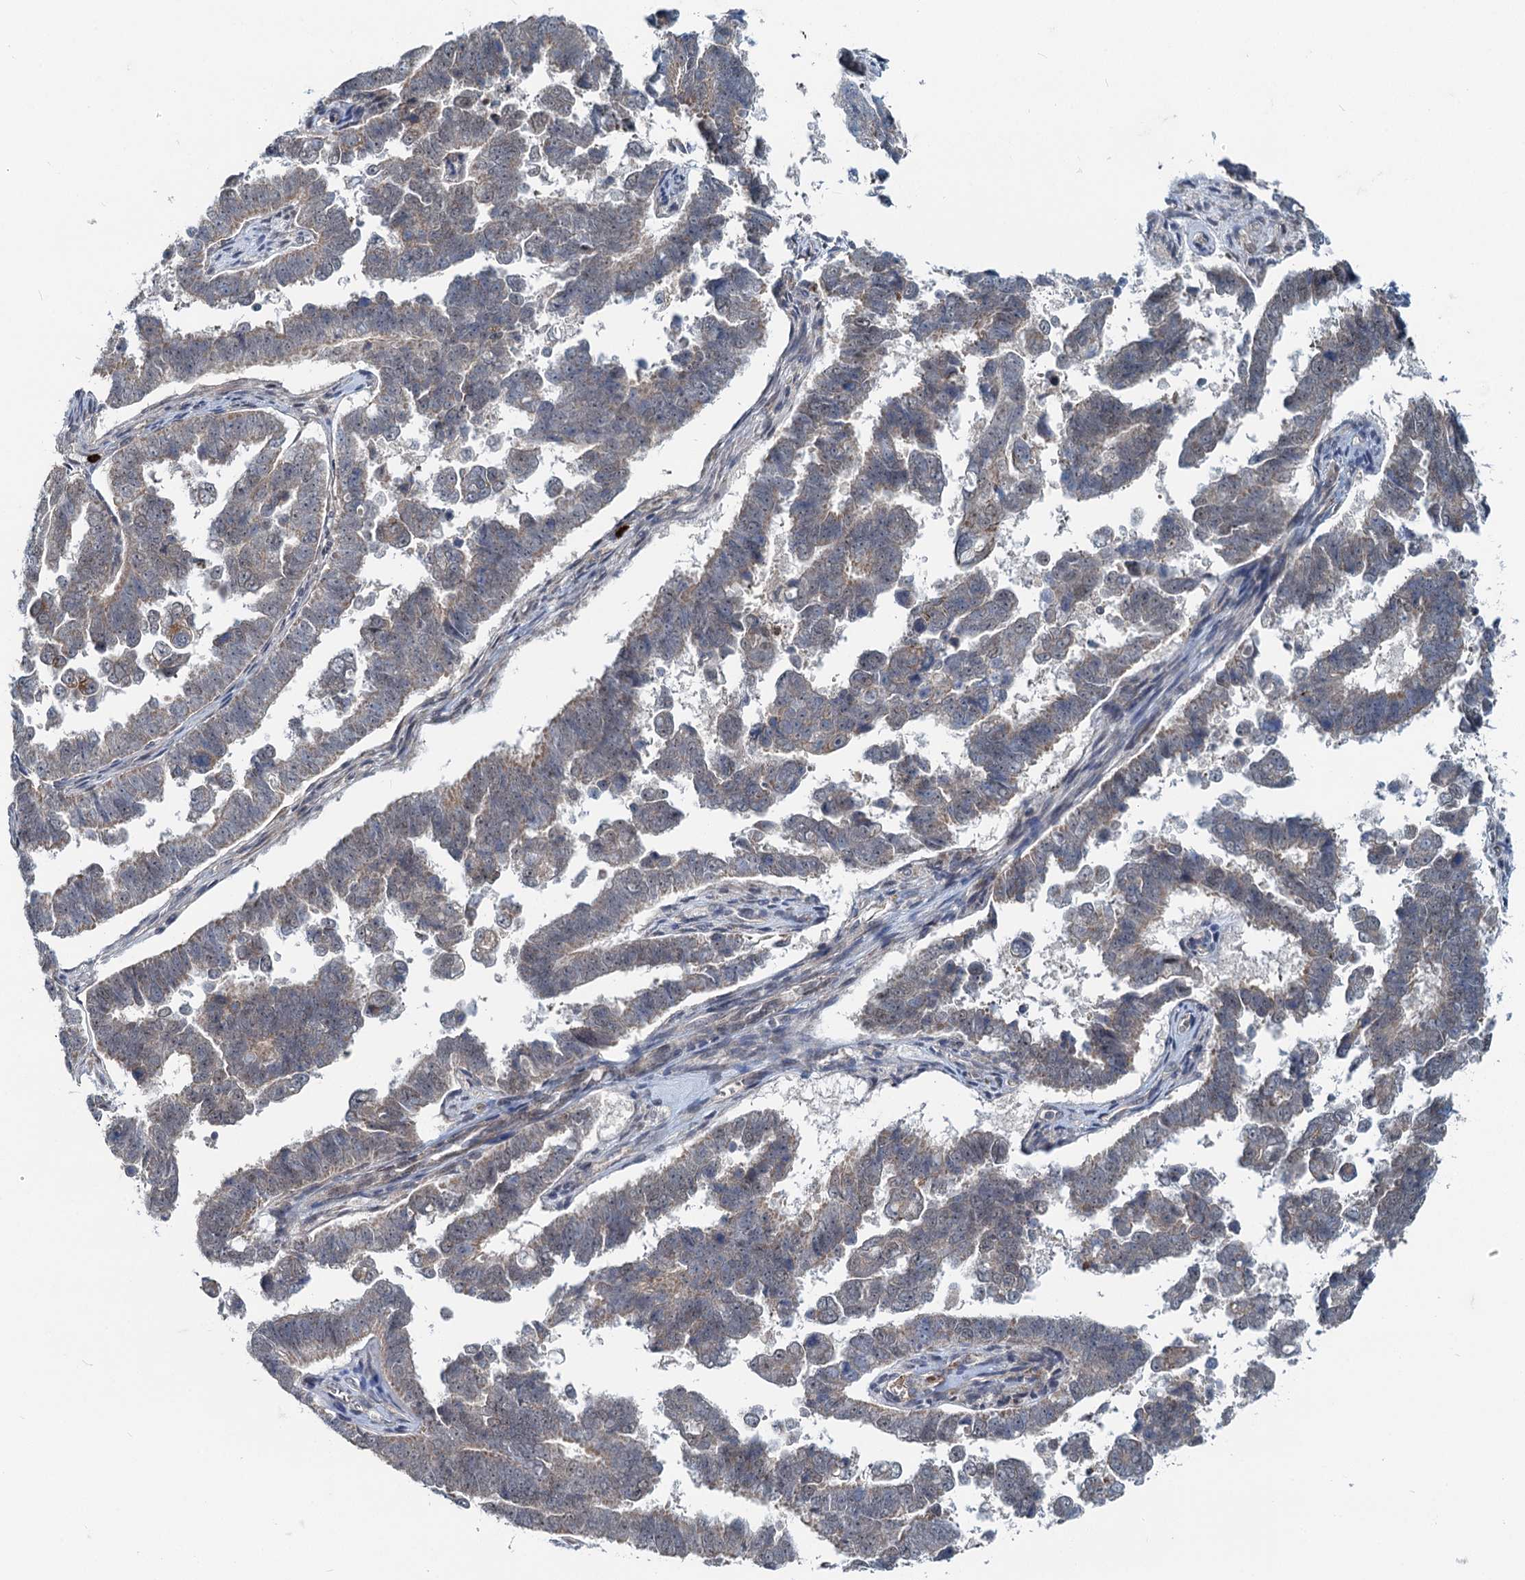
{"staining": {"intensity": "weak", "quantity": "<25%", "location": "cytoplasmic/membranous"}, "tissue": "endometrial cancer", "cell_type": "Tumor cells", "image_type": "cancer", "snomed": [{"axis": "morphology", "description": "Adenocarcinoma, NOS"}, {"axis": "topography", "description": "Endometrium"}], "caption": "Photomicrograph shows no protein positivity in tumor cells of adenocarcinoma (endometrial) tissue.", "gene": "ADCY2", "patient": {"sex": "female", "age": 75}}